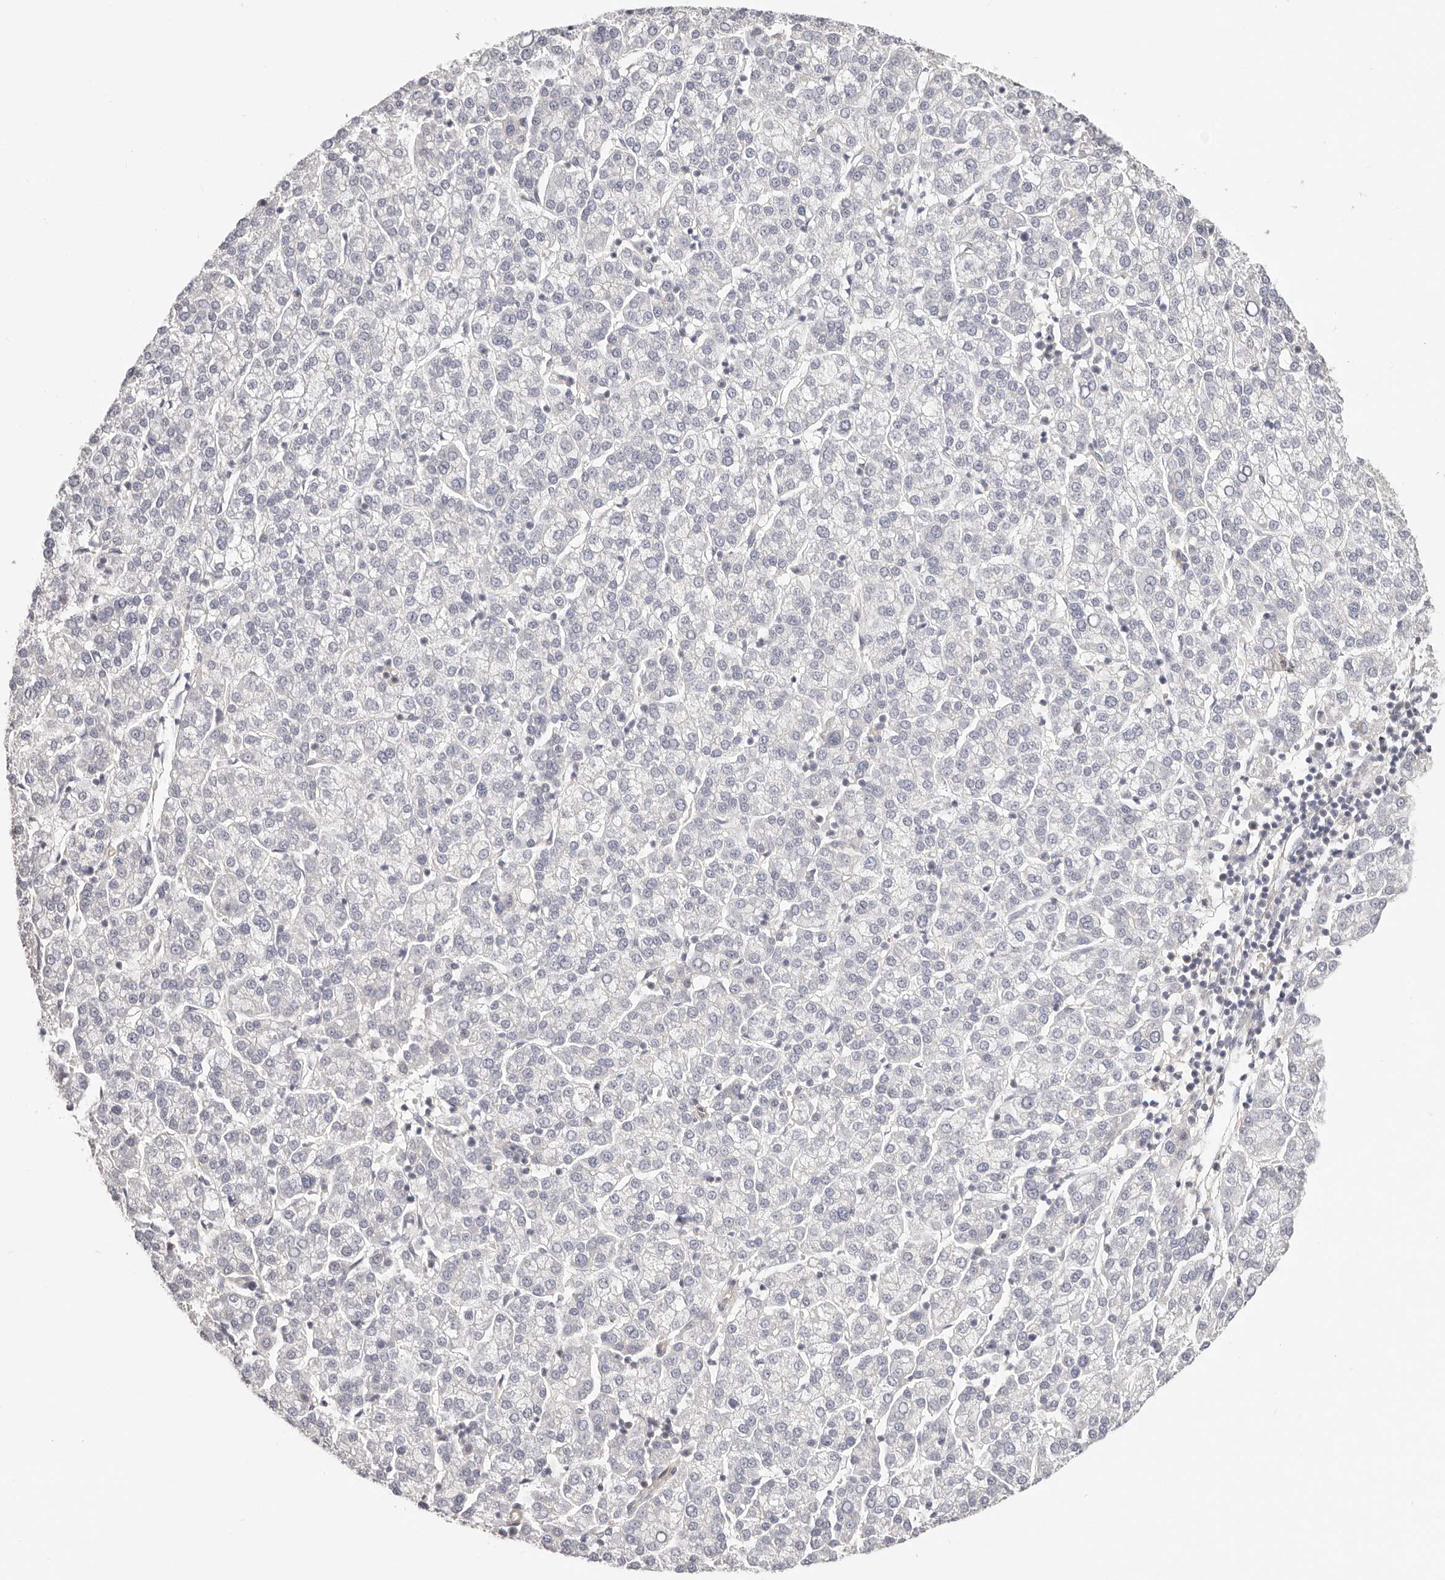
{"staining": {"intensity": "negative", "quantity": "none", "location": "none"}, "tissue": "liver cancer", "cell_type": "Tumor cells", "image_type": "cancer", "snomed": [{"axis": "morphology", "description": "Carcinoma, Hepatocellular, NOS"}, {"axis": "topography", "description": "Liver"}], "caption": "This histopathology image is of liver cancer stained with immunohistochemistry (IHC) to label a protein in brown with the nuclei are counter-stained blue. There is no staining in tumor cells.", "gene": "DTNBP1", "patient": {"sex": "female", "age": 58}}